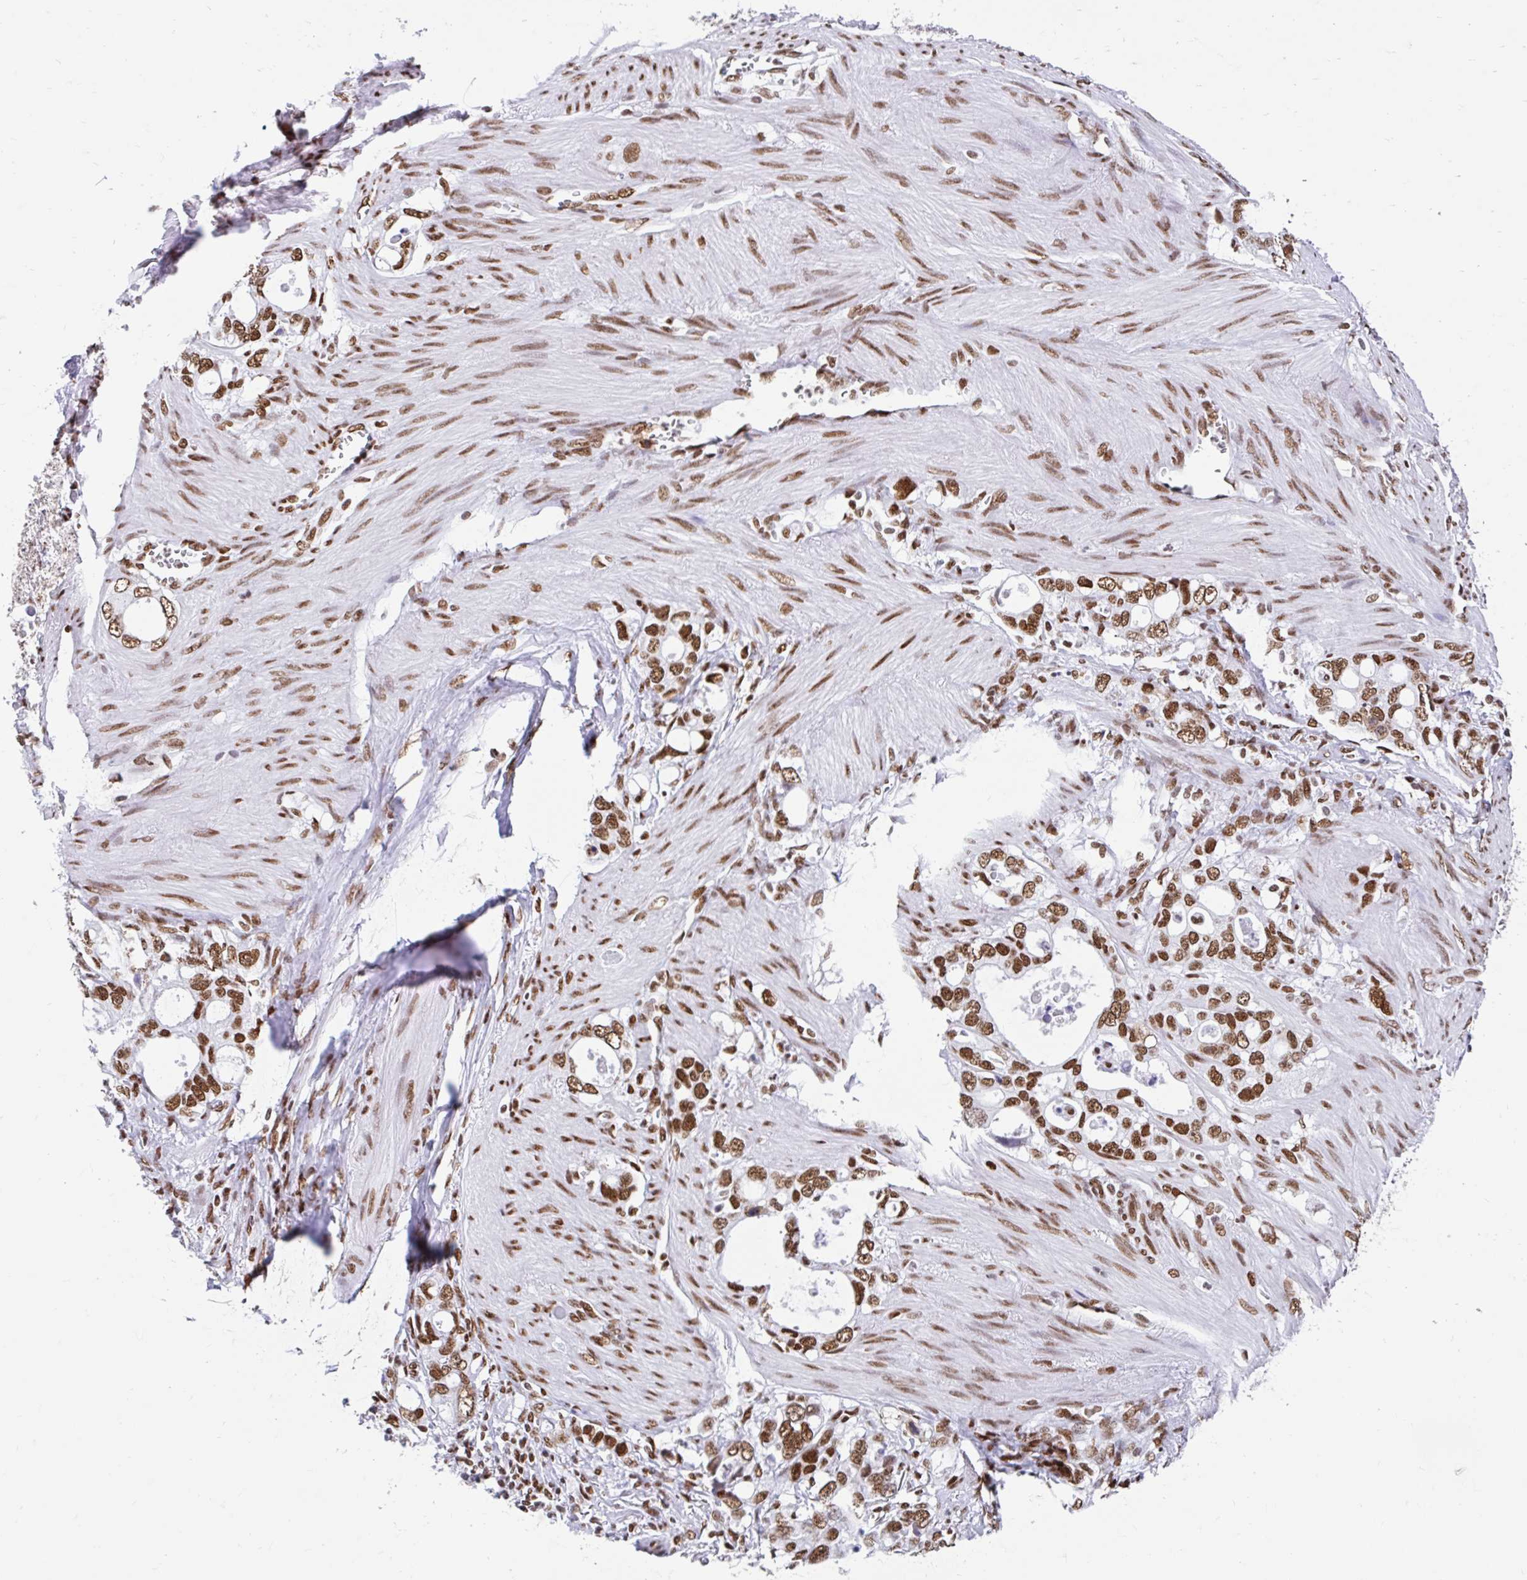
{"staining": {"intensity": "strong", "quantity": ">75%", "location": "nuclear"}, "tissue": "stomach cancer", "cell_type": "Tumor cells", "image_type": "cancer", "snomed": [{"axis": "morphology", "description": "Adenocarcinoma, NOS"}, {"axis": "topography", "description": "Stomach, upper"}], "caption": "Stomach cancer (adenocarcinoma) tissue demonstrates strong nuclear staining in about >75% of tumor cells", "gene": "KHDRBS1", "patient": {"sex": "male", "age": 74}}